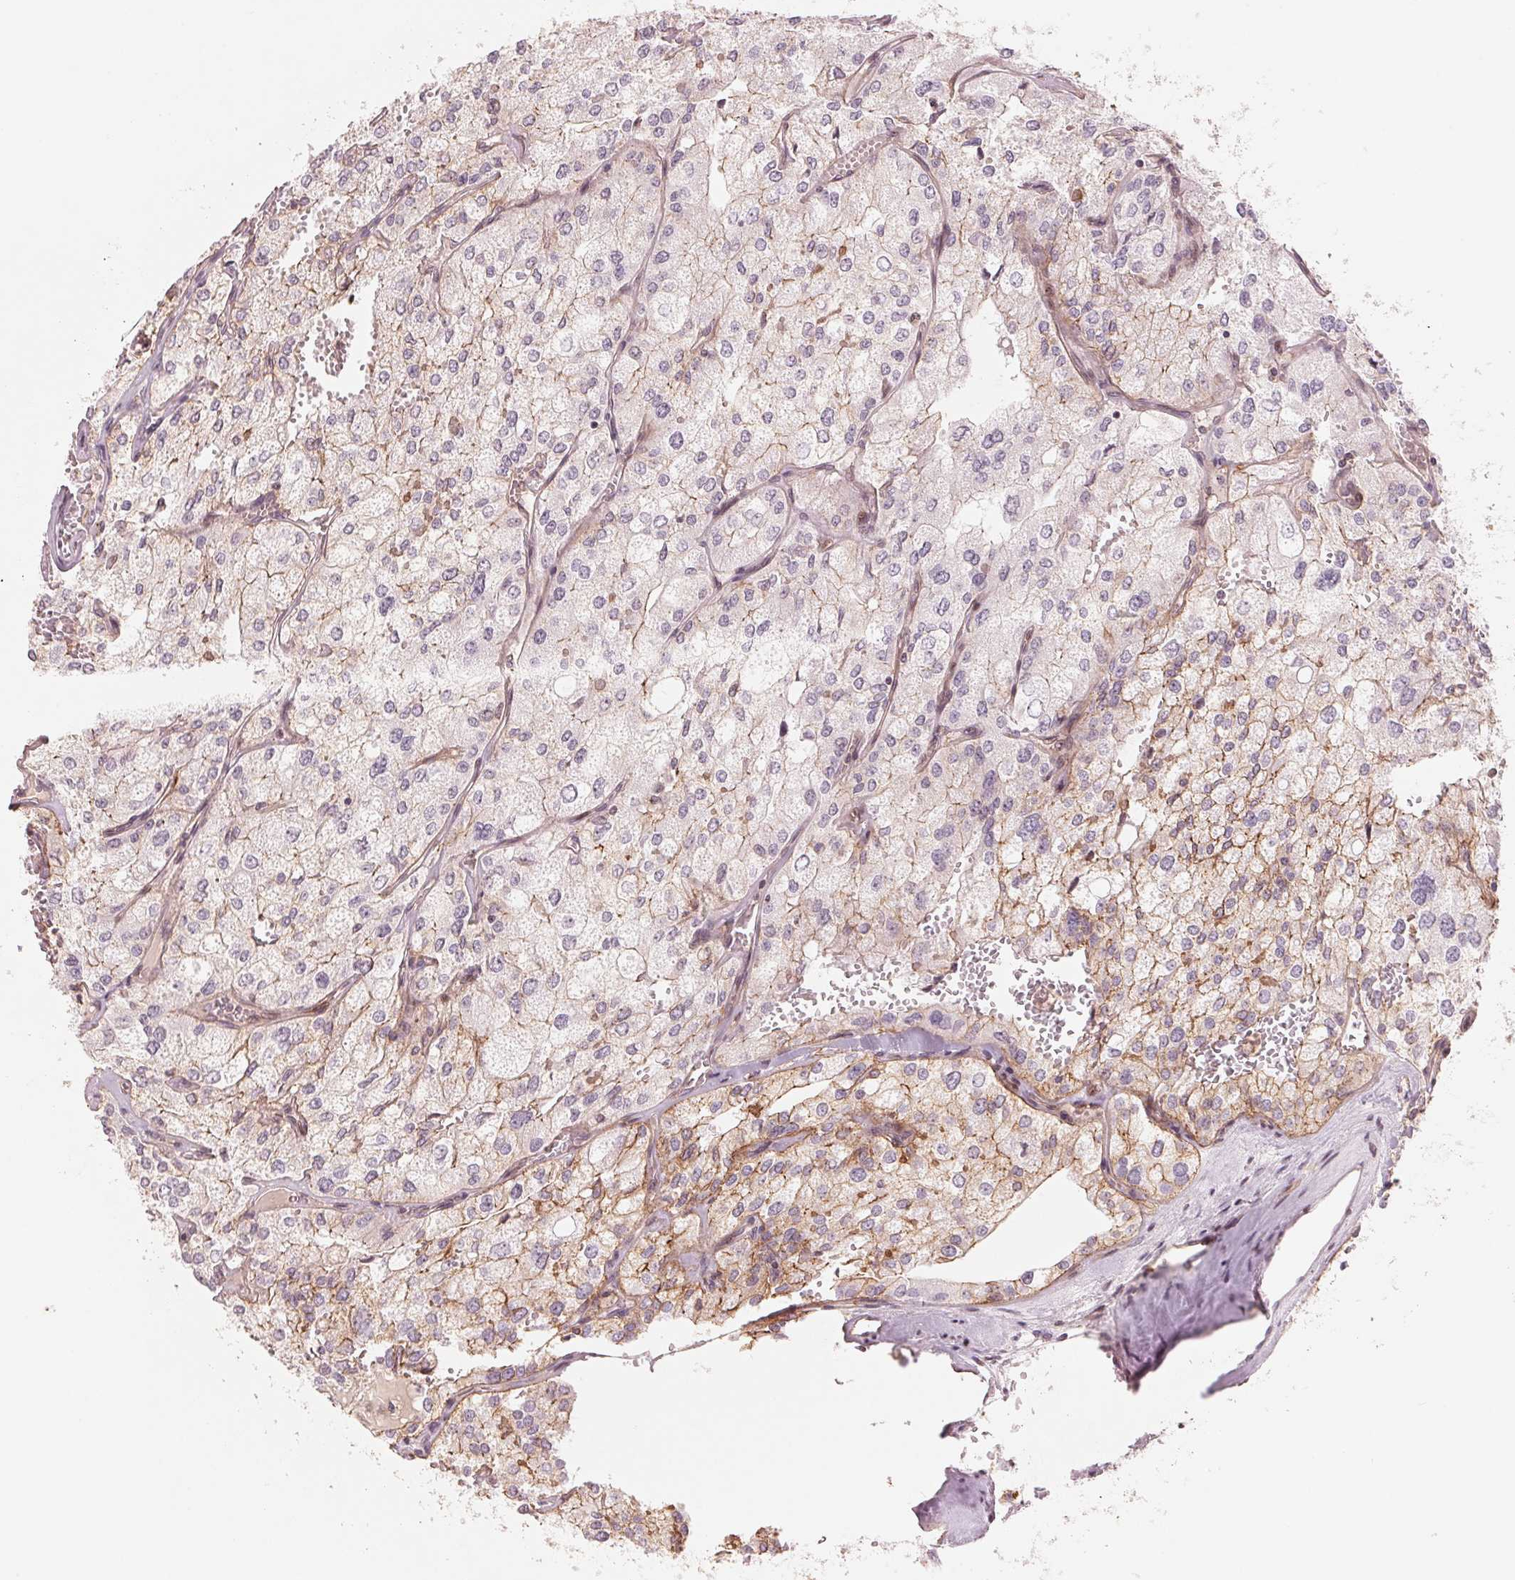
{"staining": {"intensity": "weak", "quantity": "25%-75%", "location": "cytoplasmic/membranous"}, "tissue": "renal cancer", "cell_type": "Tumor cells", "image_type": "cancer", "snomed": [{"axis": "morphology", "description": "Adenocarcinoma, NOS"}, {"axis": "topography", "description": "Kidney"}], "caption": "IHC photomicrograph of neoplastic tissue: human adenocarcinoma (renal) stained using IHC exhibits low levels of weak protein expression localized specifically in the cytoplasmic/membranous of tumor cells, appearing as a cytoplasmic/membranous brown color.", "gene": "SLC17A4", "patient": {"sex": "female", "age": 70}}